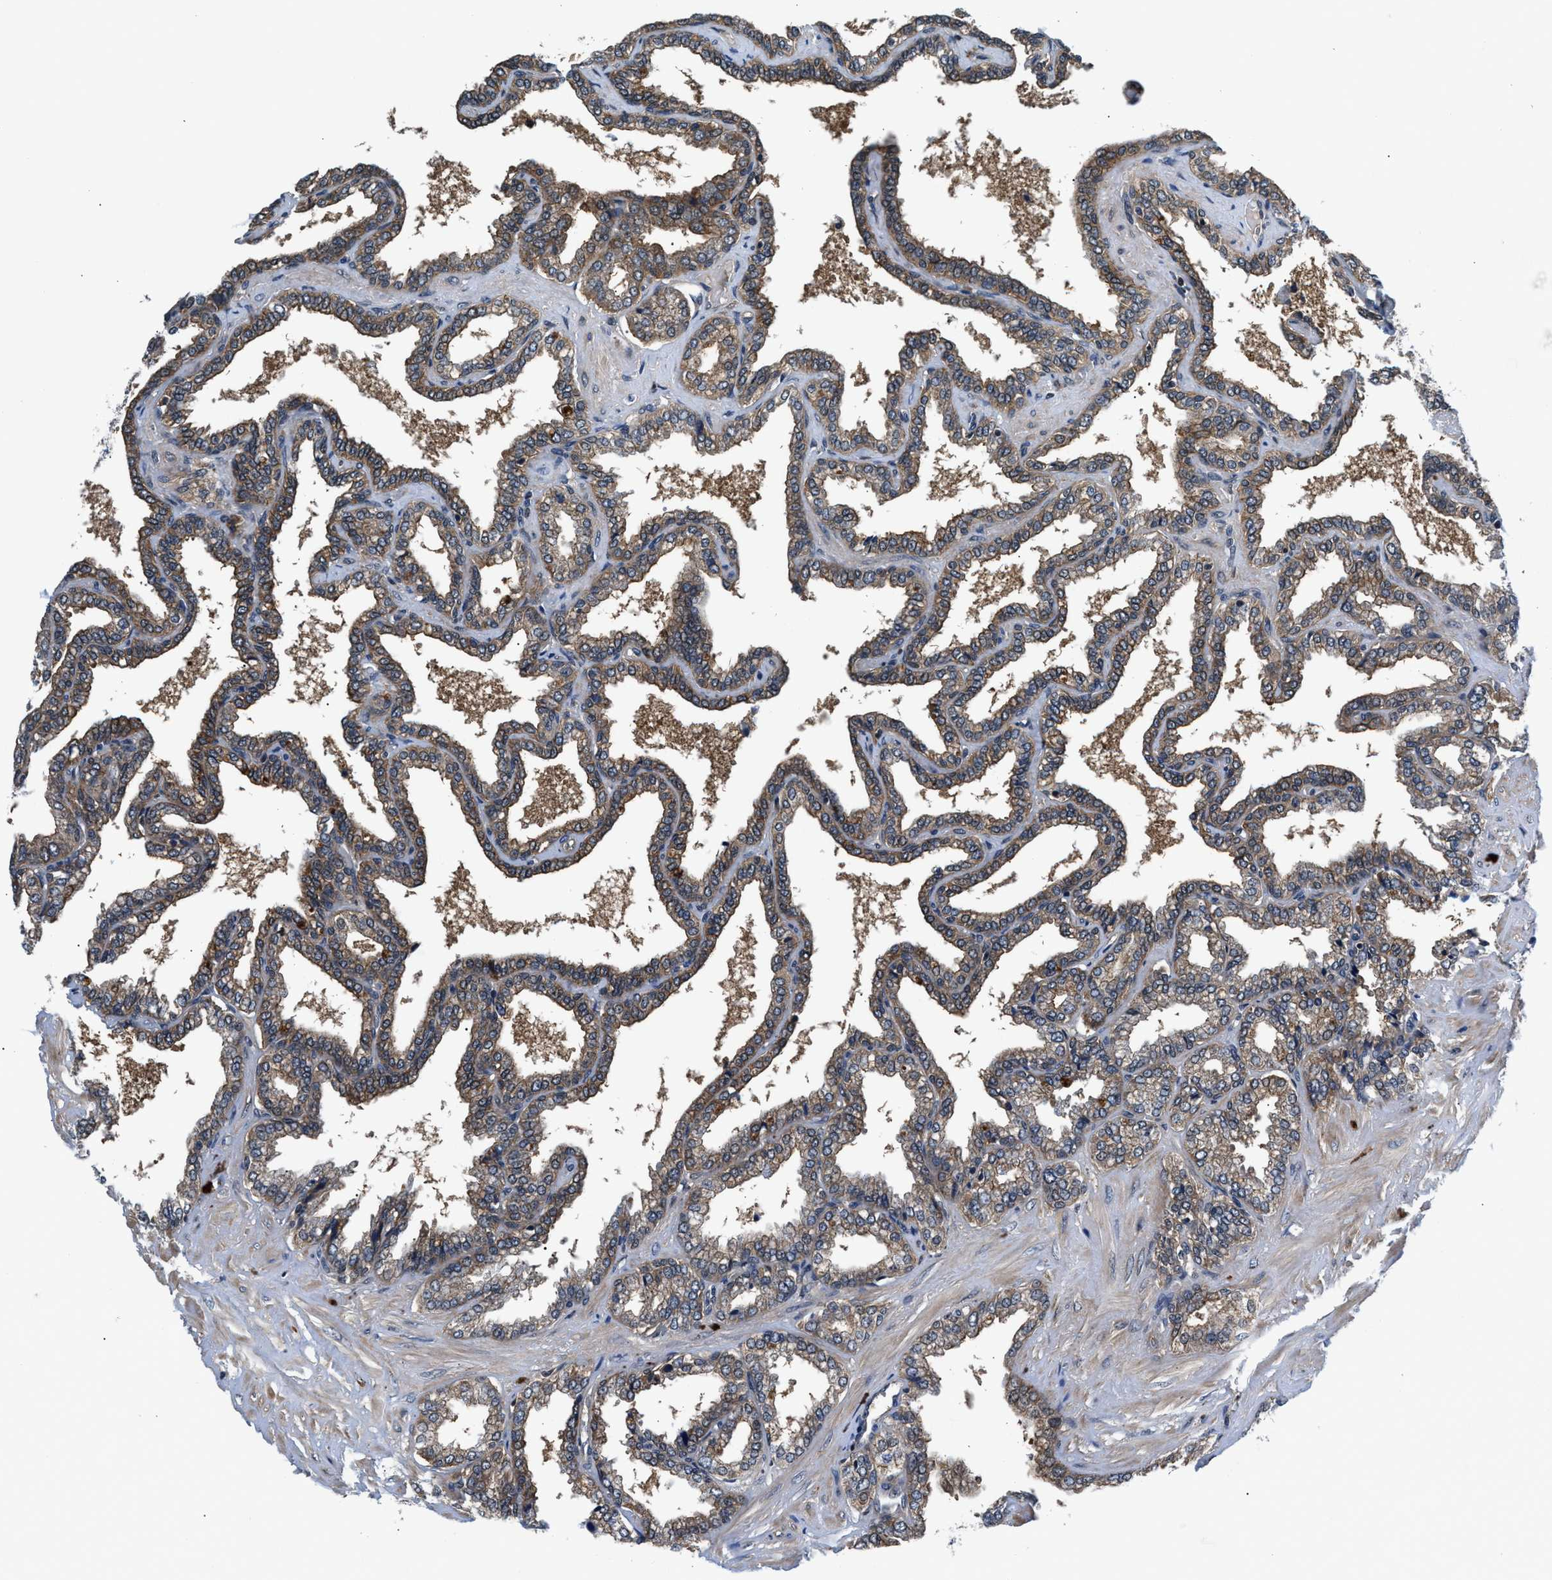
{"staining": {"intensity": "weak", "quantity": ">75%", "location": "cytoplasmic/membranous"}, "tissue": "seminal vesicle", "cell_type": "Glandular cells", "image_type": "normal", "snomed": [{"axis": "morphology", "description": "Normal tissue, NOS"}, {"axis": "topography", "description": "Seminal veicle"}], "caption": "An immunohistochemistry micrograph of benign tissue is shown. Protein staining in brown labels weak cytoplasmic/membranous positivity in seminal vesicle within glandular cells. Ihc stains the protein in brown and the nuclei are stained blue.", "gene": "PRPSAP2", "patient": {"sex": "male", "age": 46}}